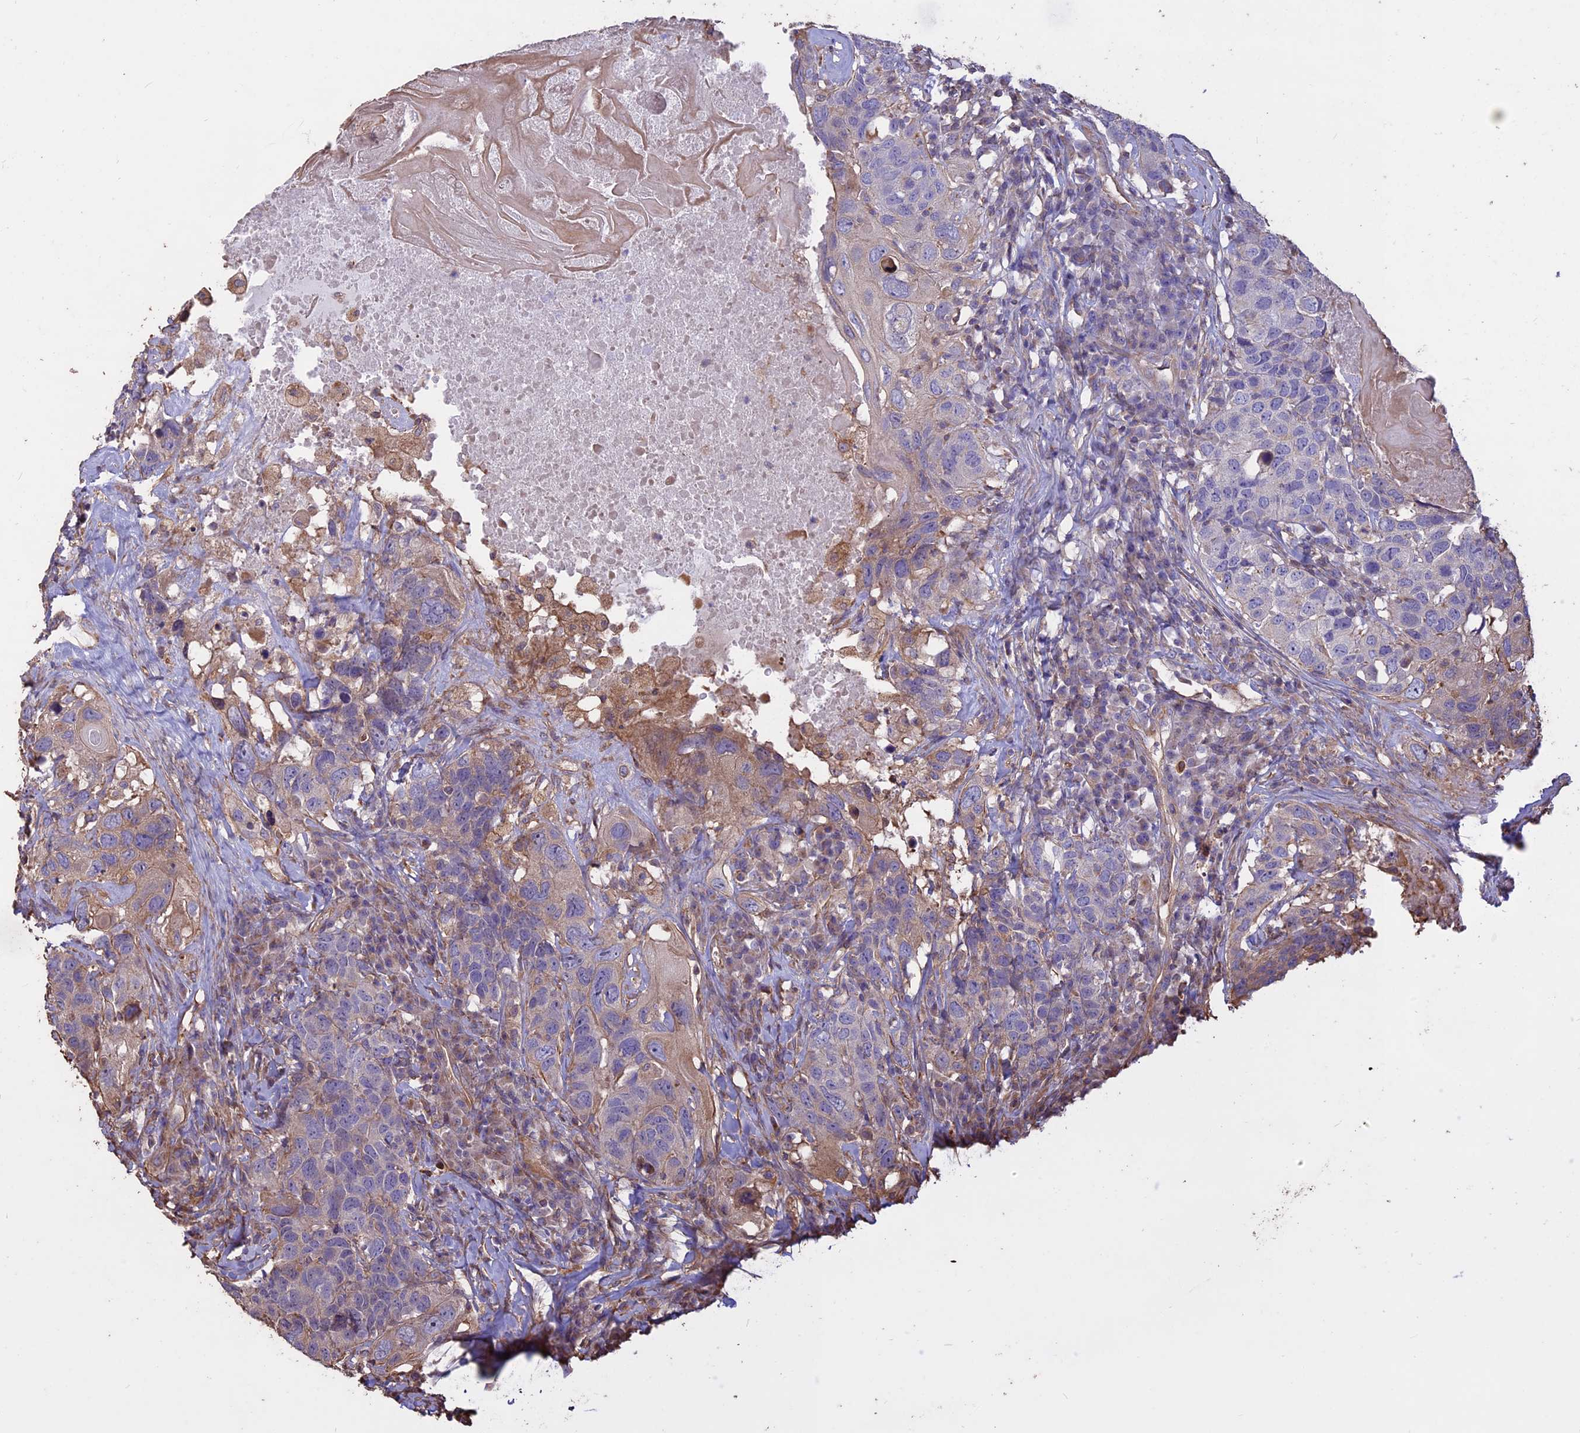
{"staining": {"intensity": "weak", "quantity": "<25%", "location": "cytoplasmic/membranous"}, "tissue": "head and neck cancer", "cell_type": "Tumor cells", "image_type": "cancer", "snomed": [{"axis": "morphology", "description": "Squamous cell carcinoma, NOS"}, {"axis": "topography", "description": "Head-Neck"}], "caption": "Head and neck cancer (squamous cell carcinoma) was stained to show a protein in brown. There is no significant positivity in tumor cells.", "gene": "CCDC148", "patient": {"sex": "male", "age": 66}}